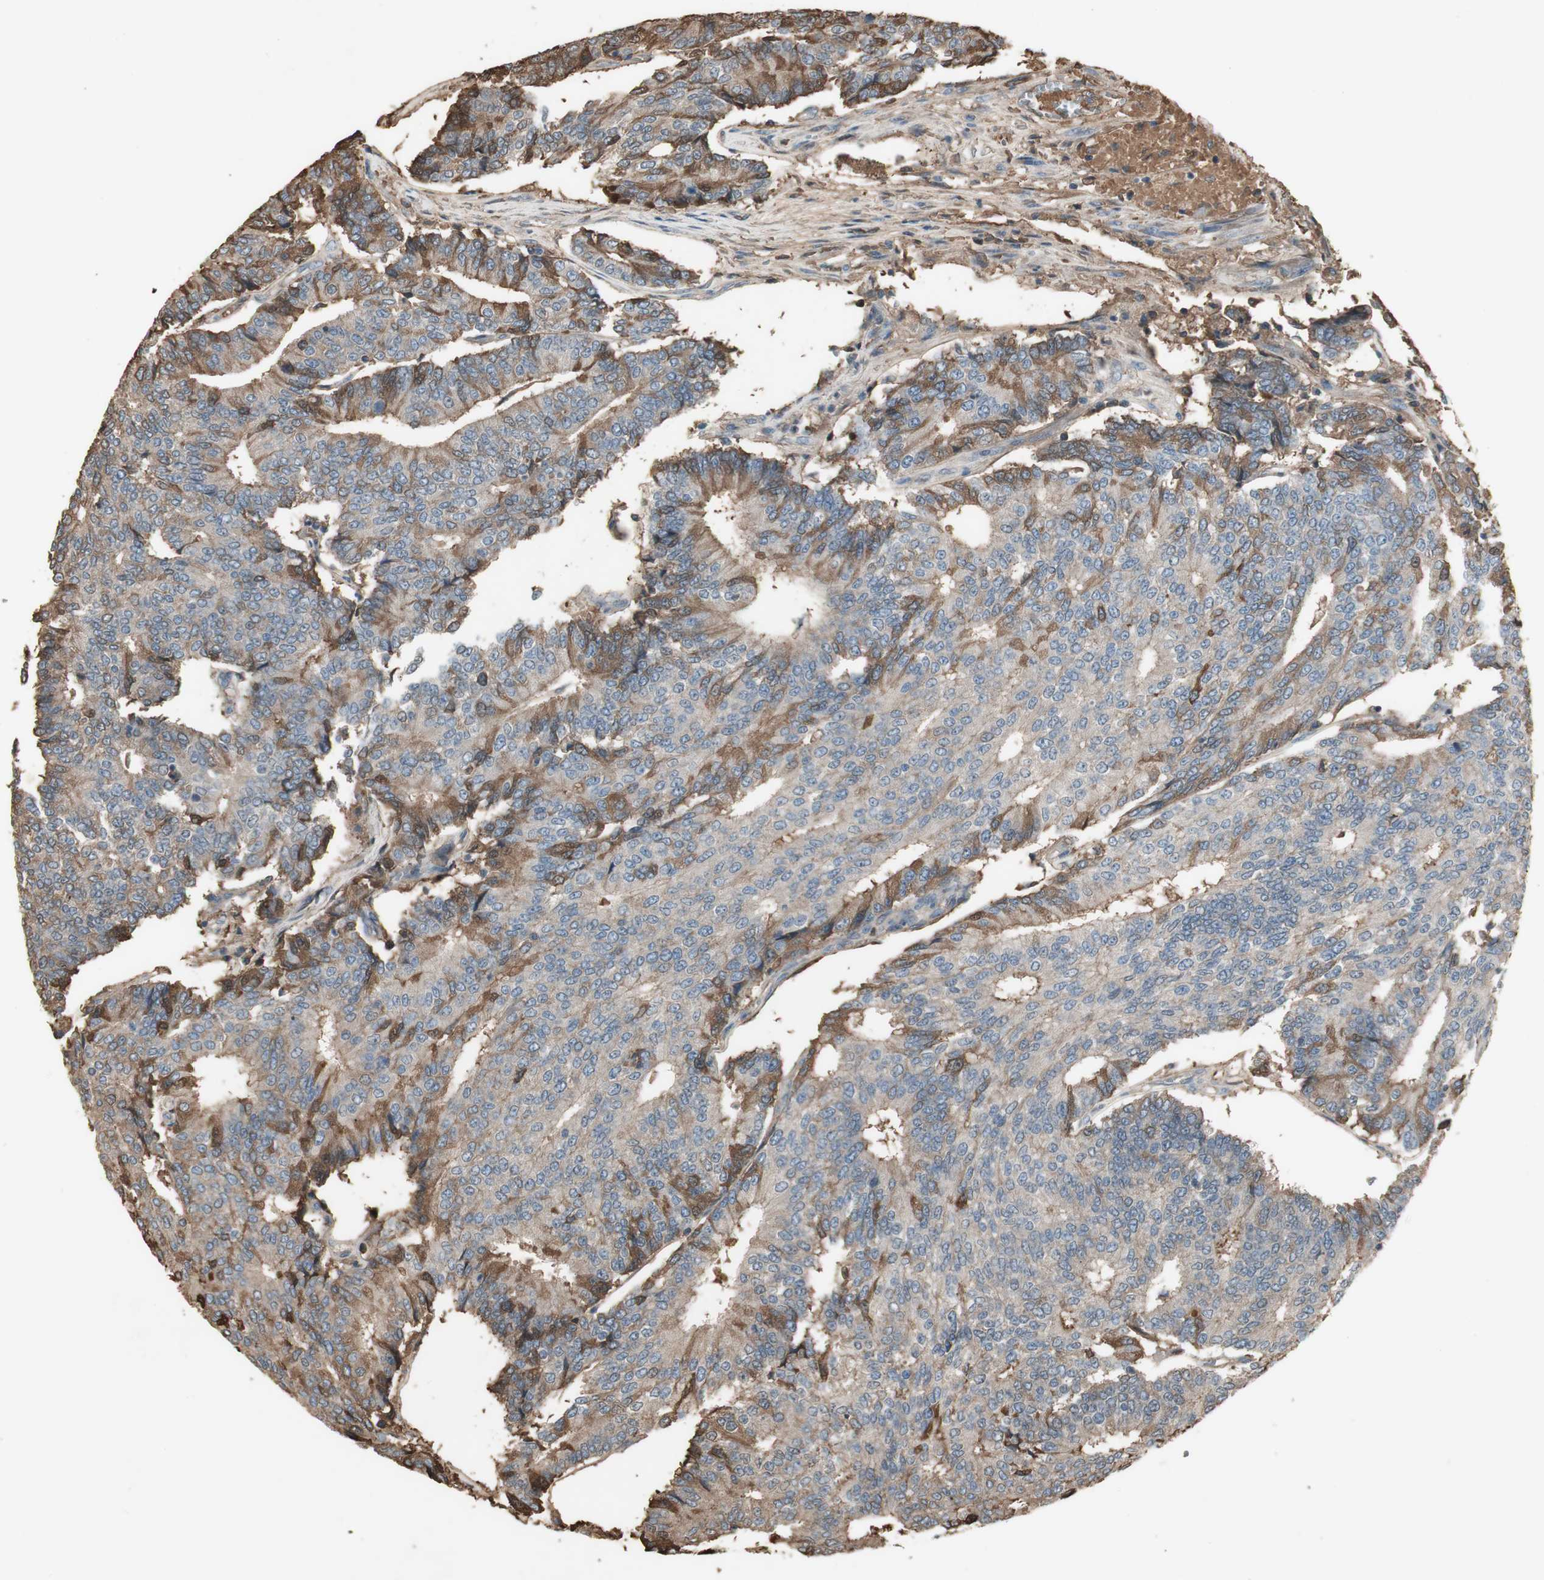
{"staining": {"intensity": "moderate", "quantity": "25%-75%", "location": "cytoplasmic/membranous"}, "tissue": "prostate cancer", "cell_type": "Tumor cells", "image_type": "cancer", "snomed": [{"axis": "morphology", "description": "Adenocarcinoma, High grade"}, {"axis": "topography", "description": "Prostate"}], "caption": "DAB immunohistochemical staining of prostate cancer (high-grade adenocarcinoma) exhibits moderate cytoplasmic/membranous protein staining in approximately 25%-75% of tumor cells. Nuclei are stained in blue.", "gene": "MMP14", "patient": {"sex": "male", "age": 55}}